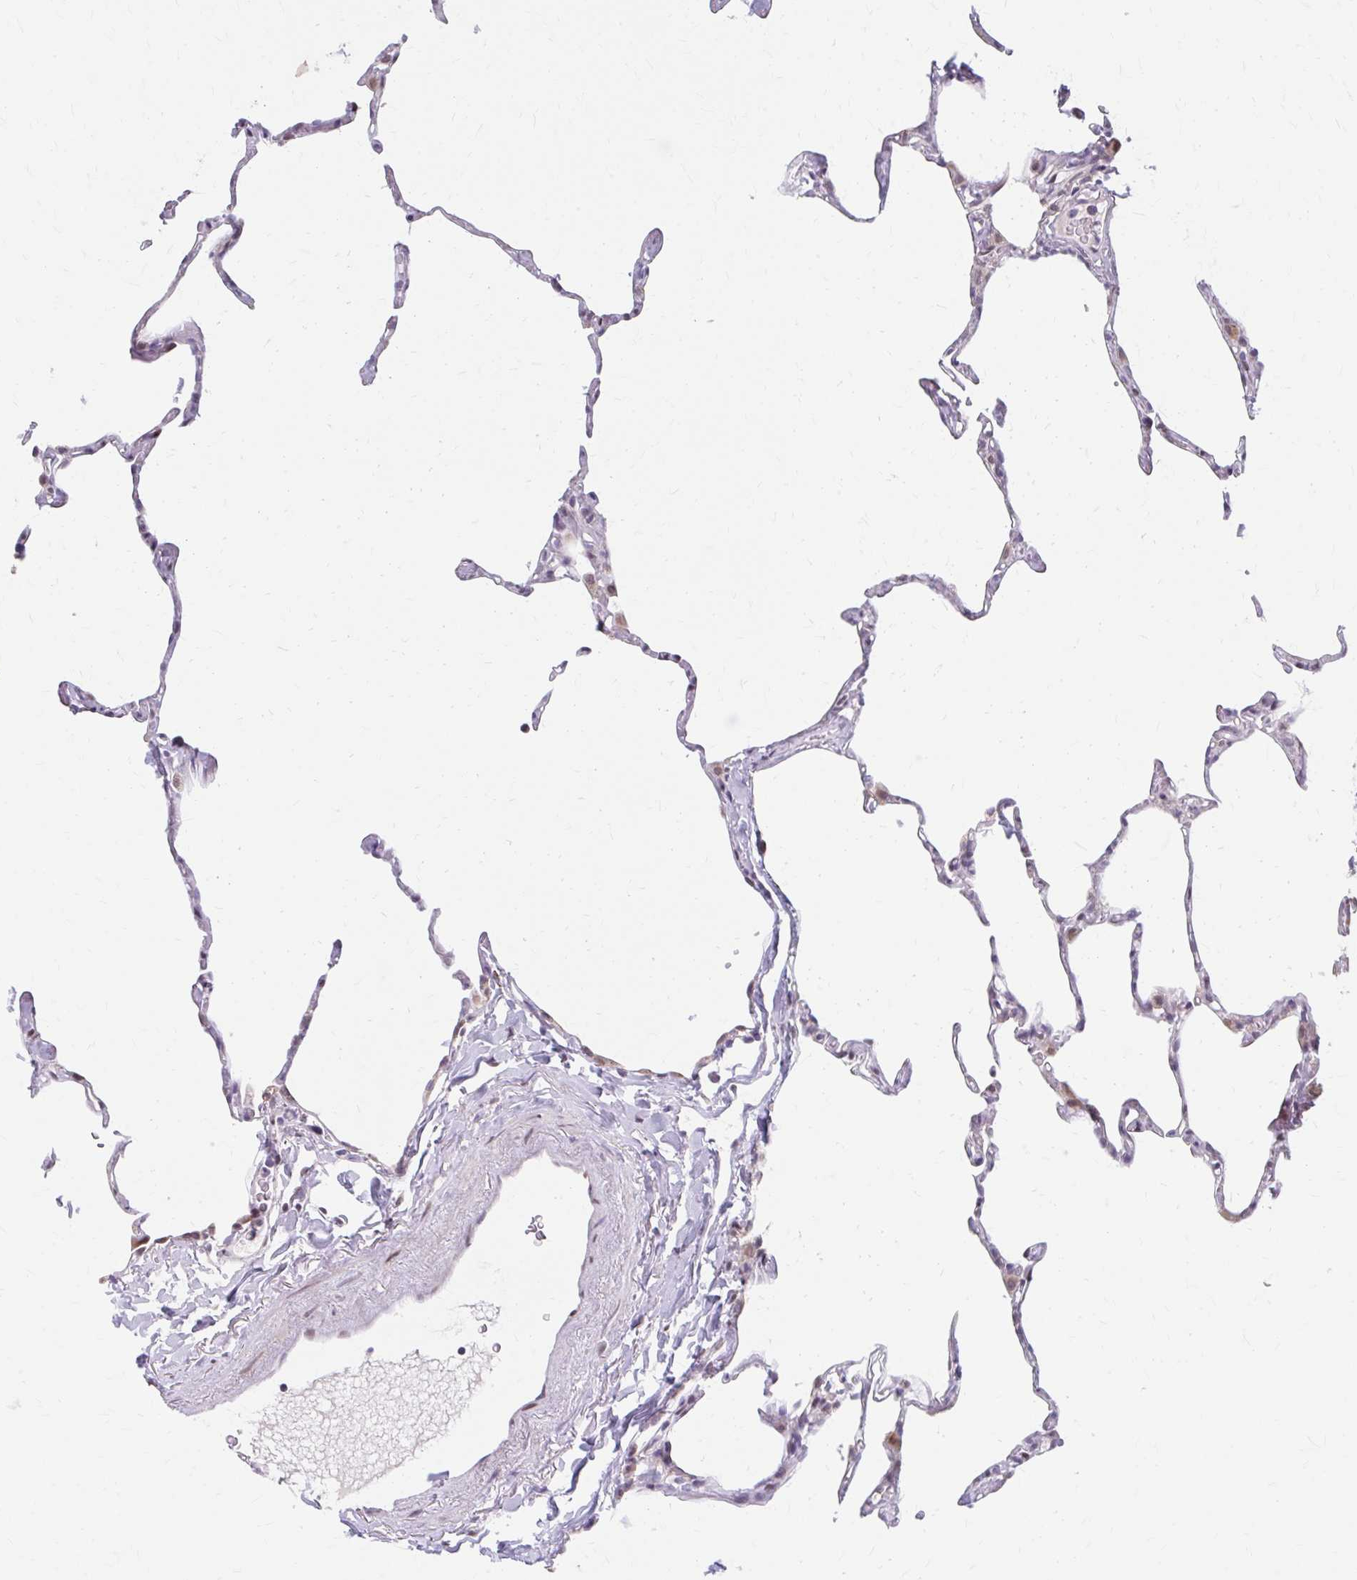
{"staining": {"intensity": "weak", "quantity": "<25%", "location": "cytoplasmic/membranous"}, "tissue": "lung", "cell_type": "Alveolar cells", "image_type": "normal", "snomed": [{"axis": "morphology", "description": "Normal tissue, NOS"}, {"axis": "topography", "description": "Lung"}], "caption": "The photomicrograph displays no significant positivity in alveolar cells of lung.", "gene": "BEAN1", "patient": {"sex": "male", "age": 65}}